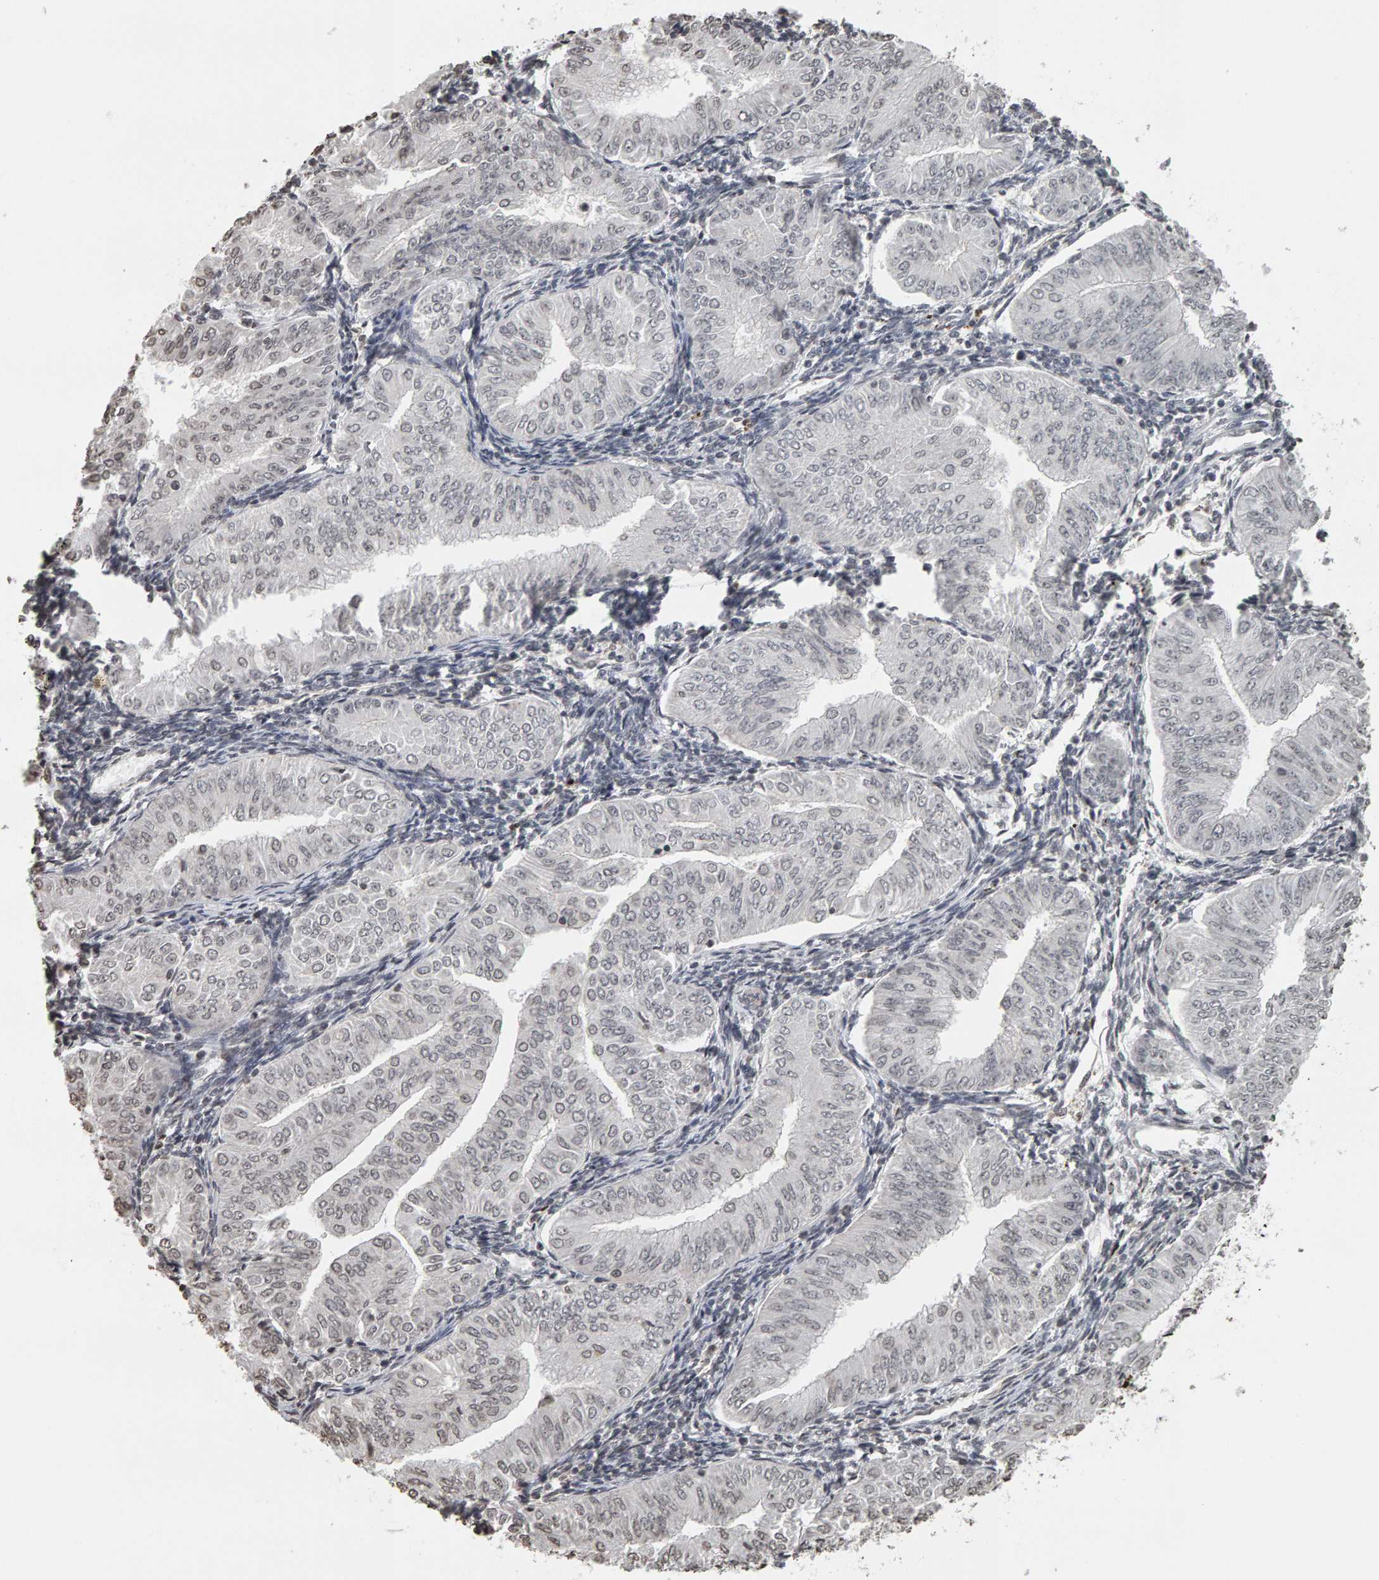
{"staining": {"intensity": "weak", "quantity": "<25%", "location": "nuclear"}, "tissue": "endometrial cancer", "cell_type": "Tumor cells", "image_type": "cancer", "snomed": [{"axis": "morphology", "description": "Normal tissue, NOS"}, {"axis": "morphology", "description": "Adenocarcinoma, NOS"}, {"axis": "topography", "description": "Endometrium"}], "caption": "The histopathology image shows no significant staining in tumor cells of endometrial cancer (adenocarcinoma).", "gene": "AFF4", "patient": {"sex": "female", "age": 53}}